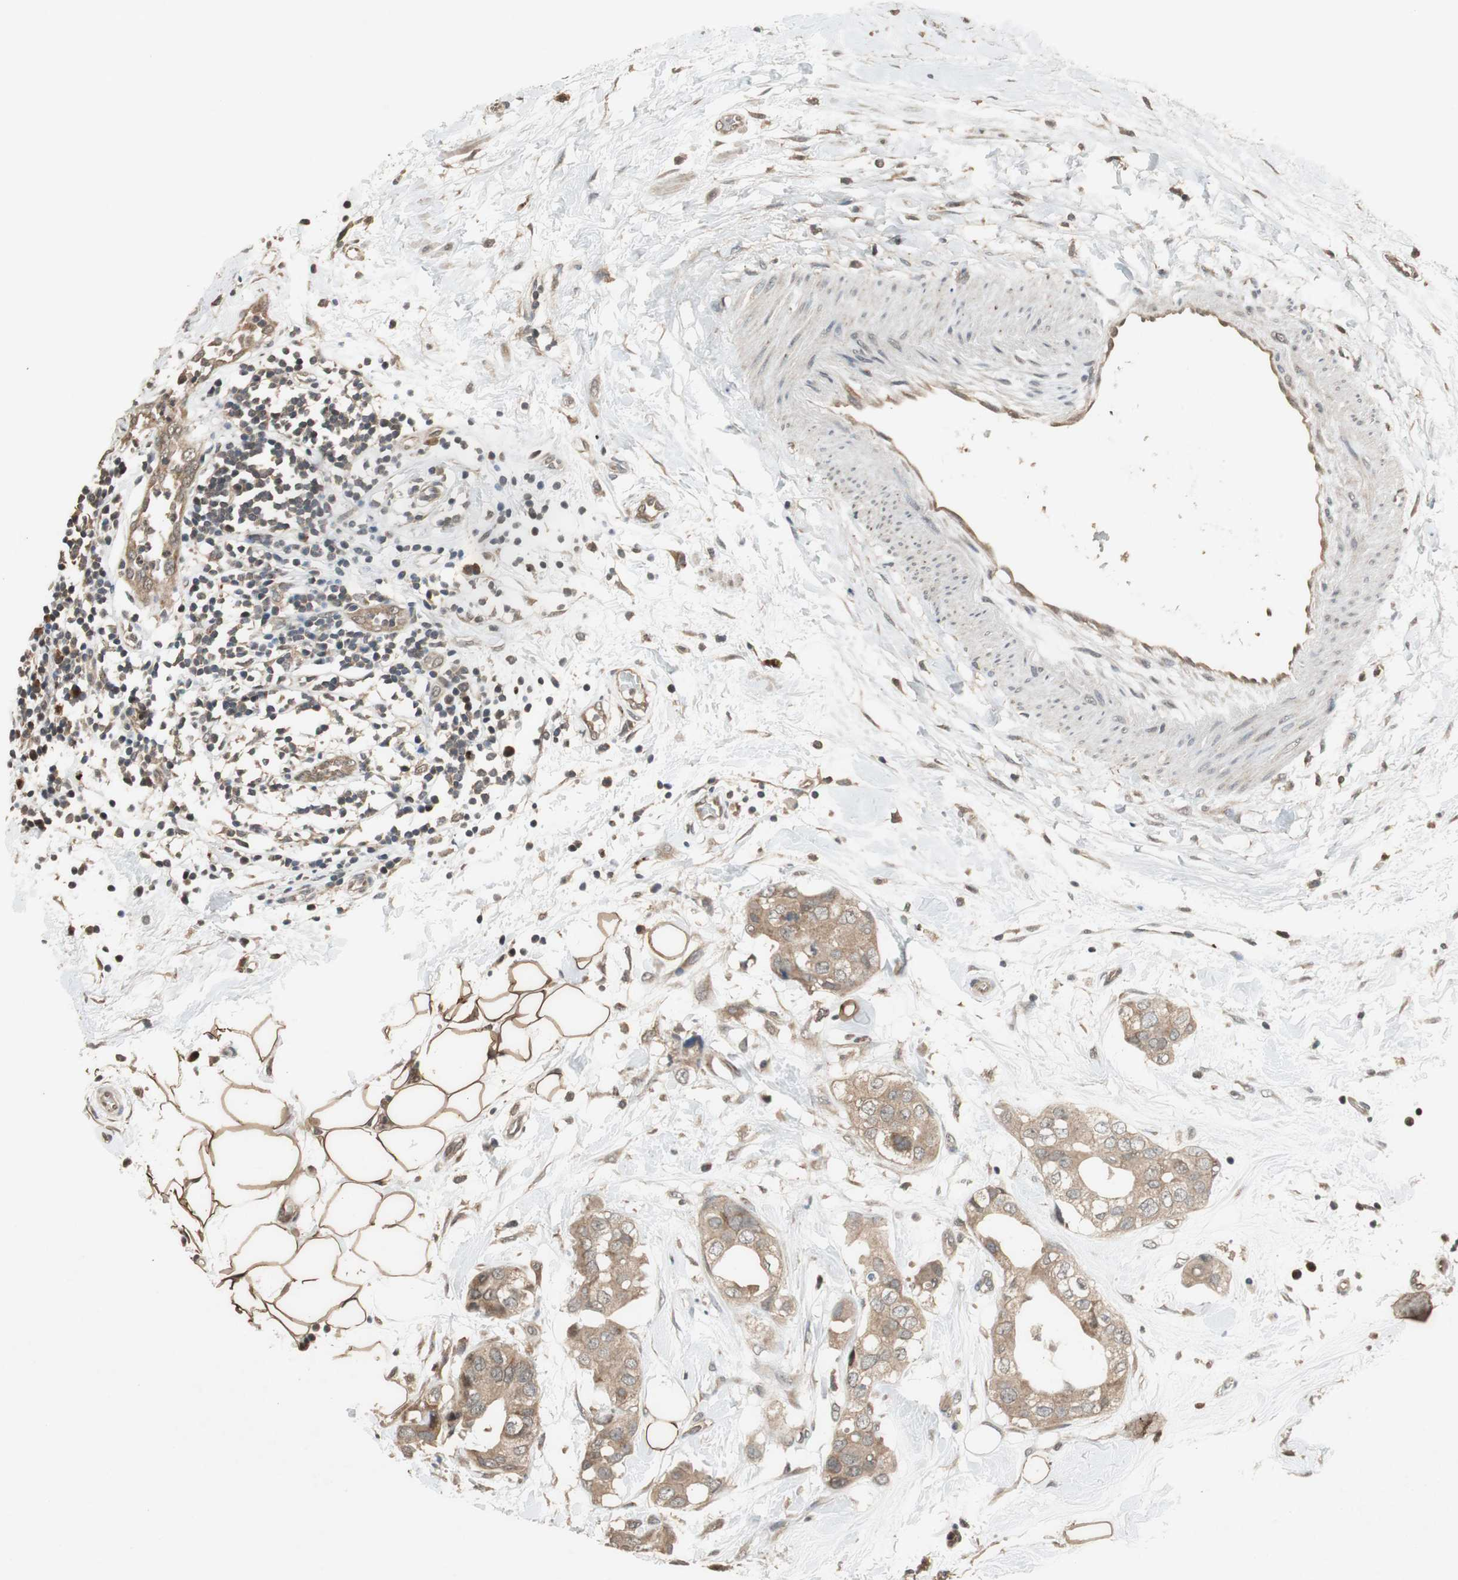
{"staining": {"intensity": "weak", "quantity": ">75%", "location": "cytoplasmic/membranous"}, "tissue": "breast cancer", "cell_type": "Tumor cells", "image_type": "cancer", "snomed": [{"axis": "morphology", "description": "Duct carcinoma"}, {"axis": "topography", "description": "Breast"}], "caption": "Immunohistochemistry (IHC) photomicrograph of neoplastic tissue: intraductal carcinoma (breast) stained using immunohistochemistry (IHC) exhibits low levels of weak protein expression localized specifically in the cytoplasmic/membranous of tumor cells, appearing as a cytoplasmic/membranous brown color.", "gene": "PI4KB", "patient": {"sex": "female", "age": 40}}